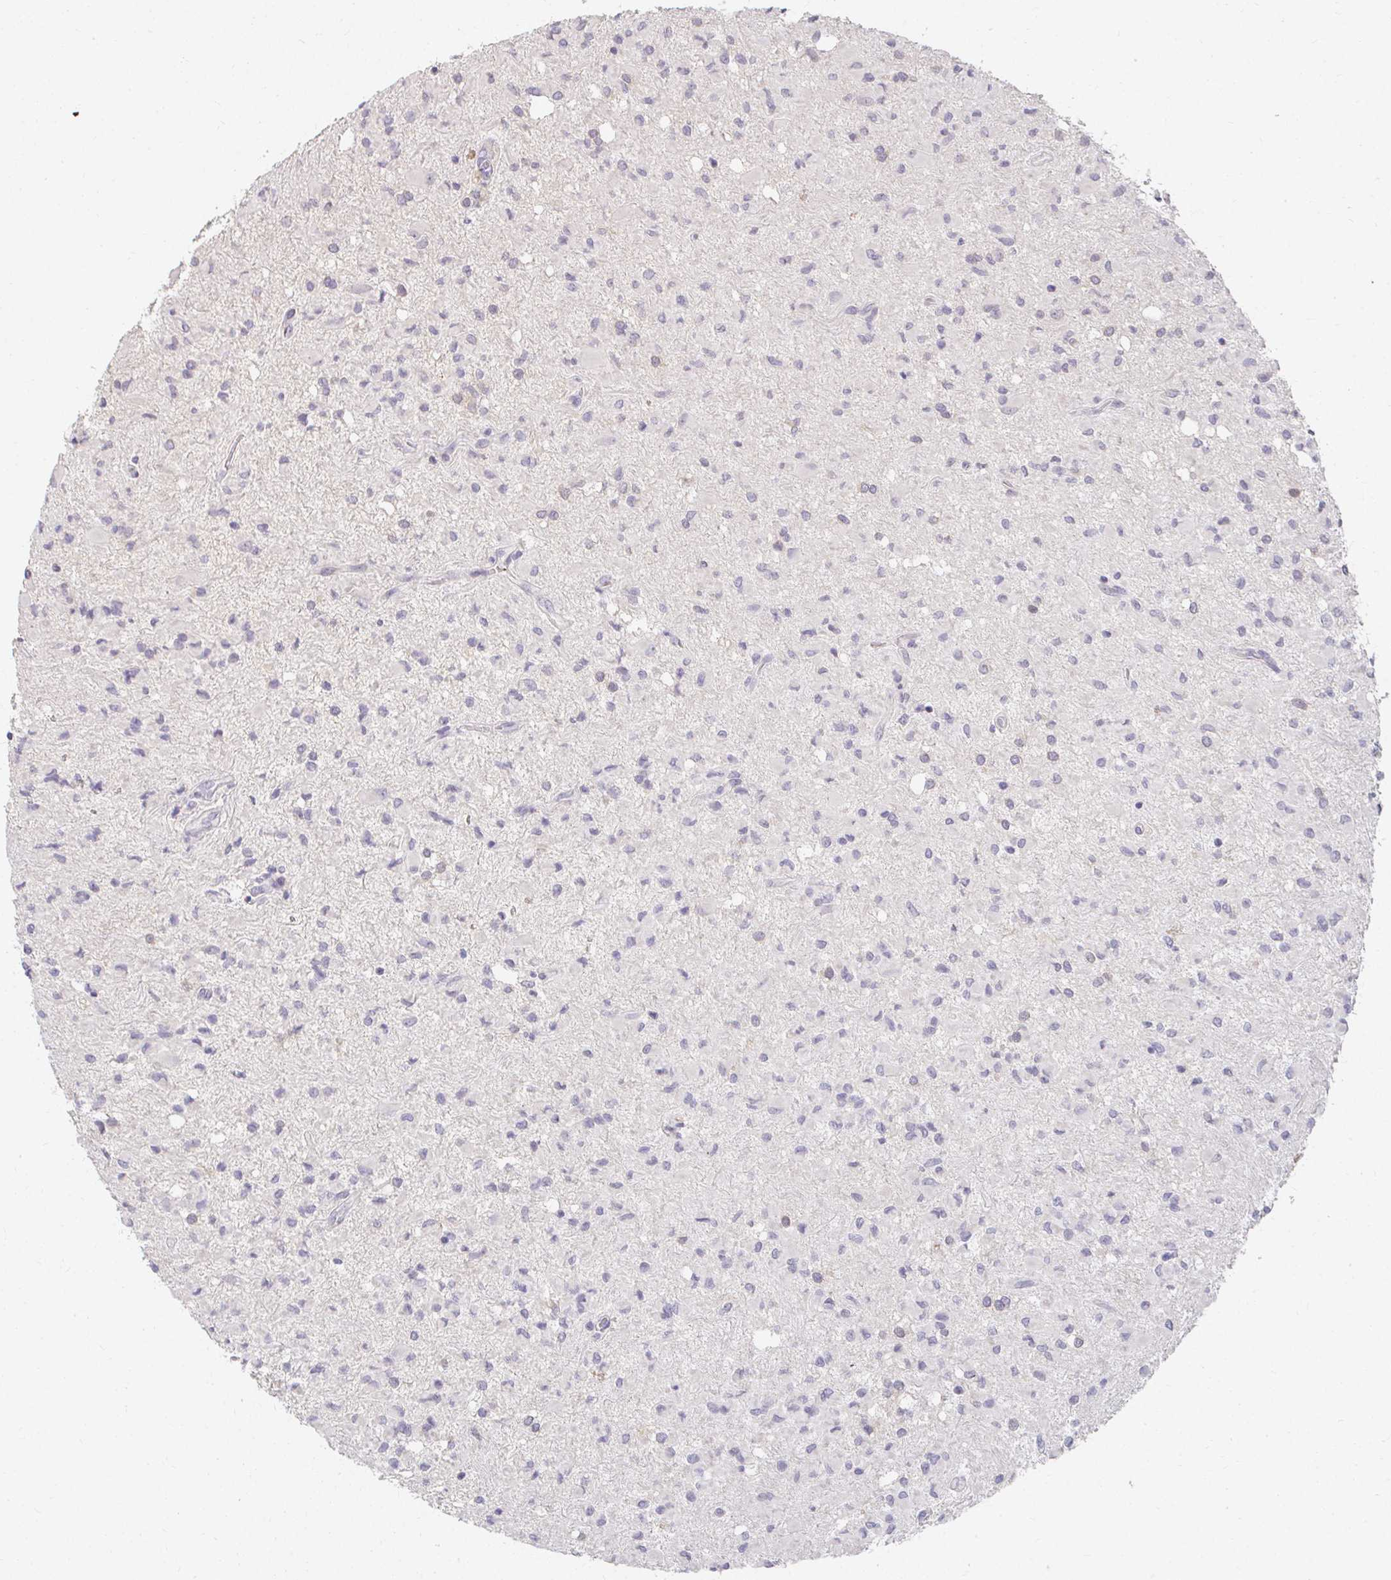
{"staining": {"intensity": "negative", "quantity": "none", "location": "none"}, "tissue": "glioma", "cell_type": "Tumor cells", "image_type": "cancer", "snomed": [{"axis": "morphology", "description": "Glioma, malignant, Low grade"}, {"axis": "topography", "description": "Brain"}], "caption": "This image is of glioma stained with immunohistochemistry to label a protein in brown with the nuclei are counter-stained blue. There is no staining in tumor cells.", "gene": "LOXL4", "patient": {"sex": "female", "age": 33}}